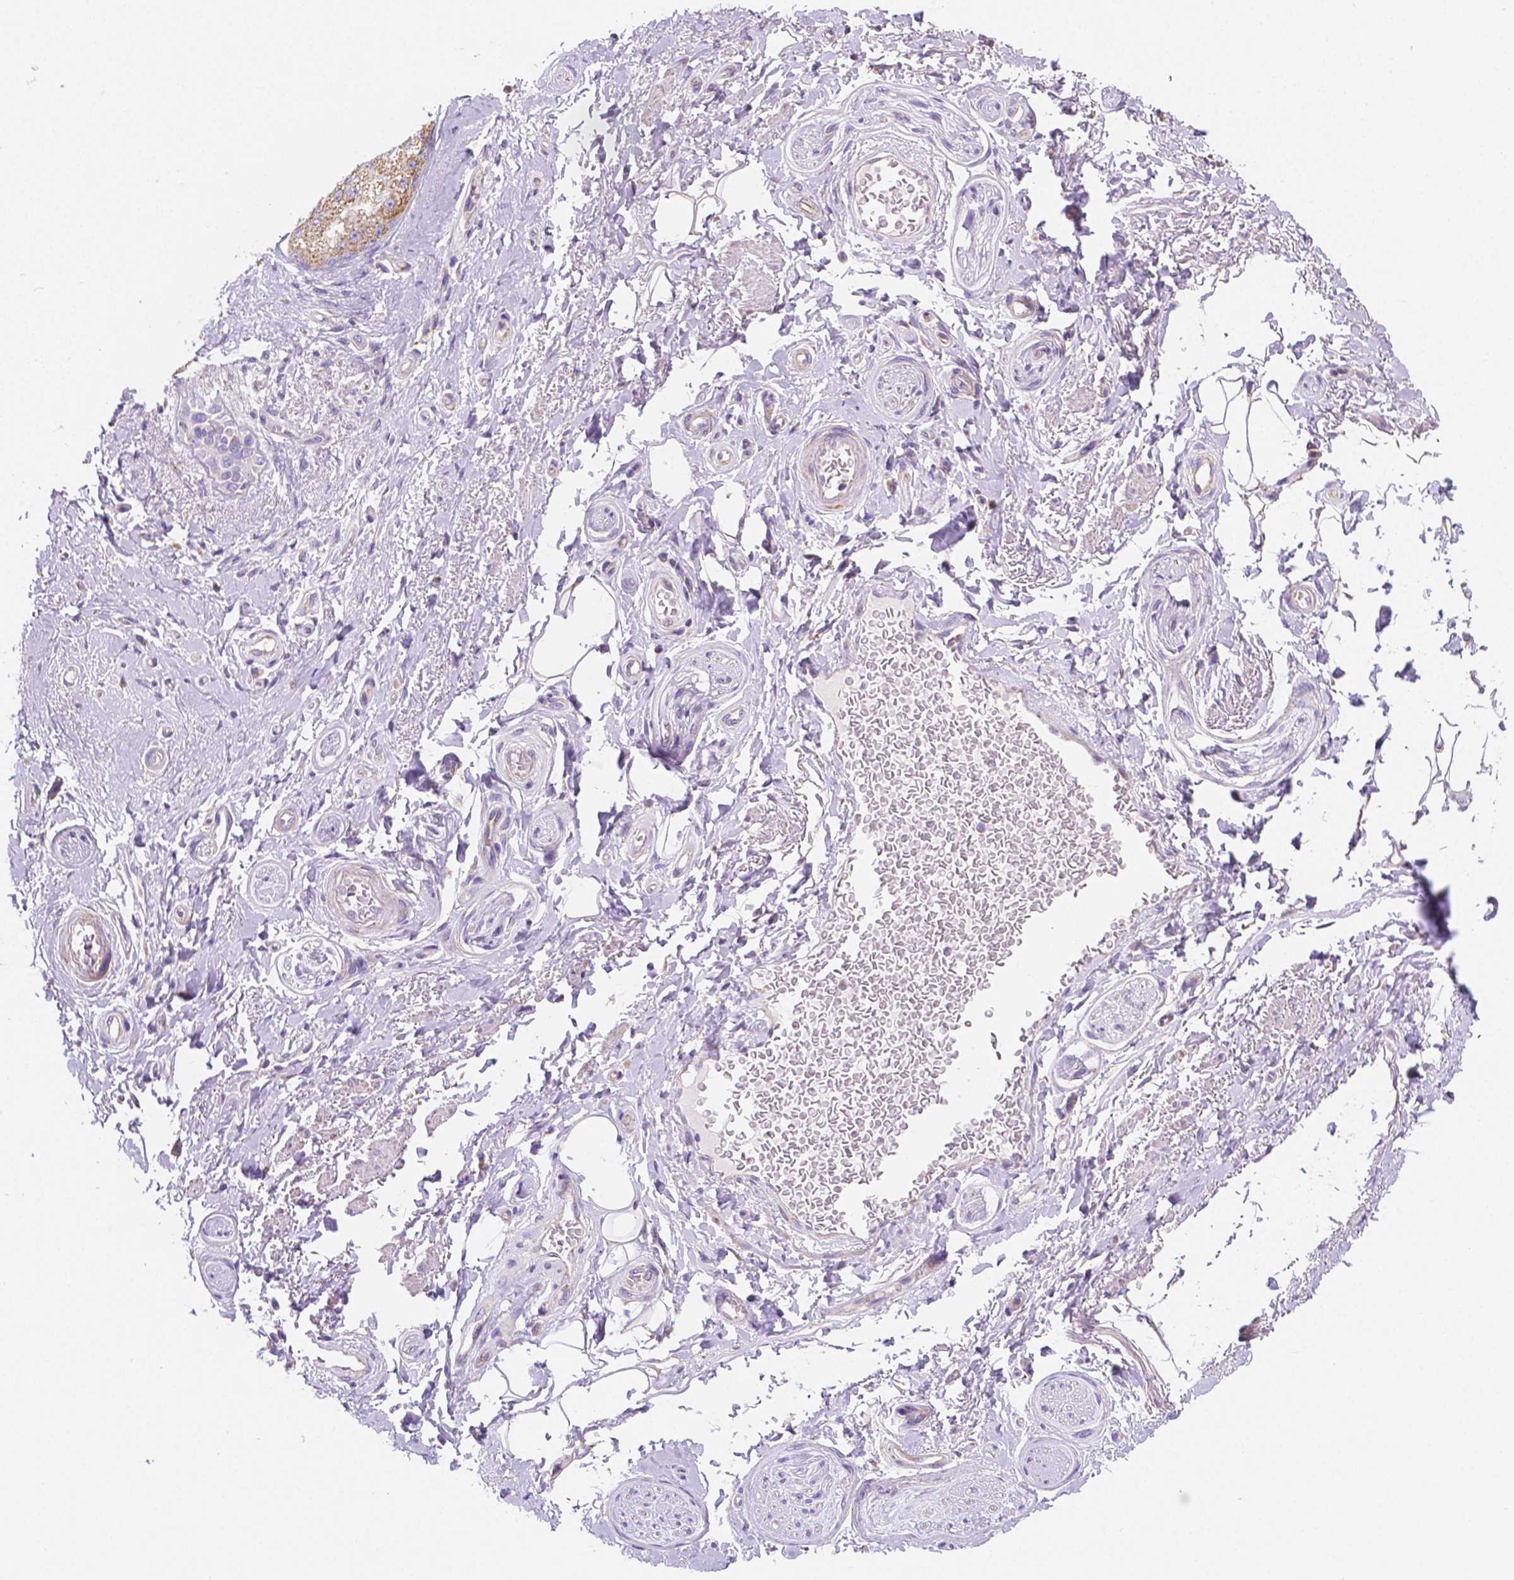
{"staining": {"intensity": "weak", "quantity": "25%-75%", "location": "cytoplasmic/membranous"}, "tissue": "adipose tissue", "cell_type": "Adipocytes", "image_type": "normal", "snomed": [{"axis": "morphology", "description": "Normal tissue, NOS"}, {"axis": "topography", "description": "Peripheral nerve tissue"}], "caption": "A high-resolution micrograph shows immunohistochemistry (IHC) staining of benign adipose tissue, which shows weak cytoplasmic/membranous expression in approximately 25%-75% of adipocytes. The staining is performed using DAB (3,3'-diaminobenzidine) brown chromogen to label protein expression. The nuclei are counter-stained blue using hematoxylin.", "gene": "SGTB", "patient": {"sex": "male", "age": 51}}